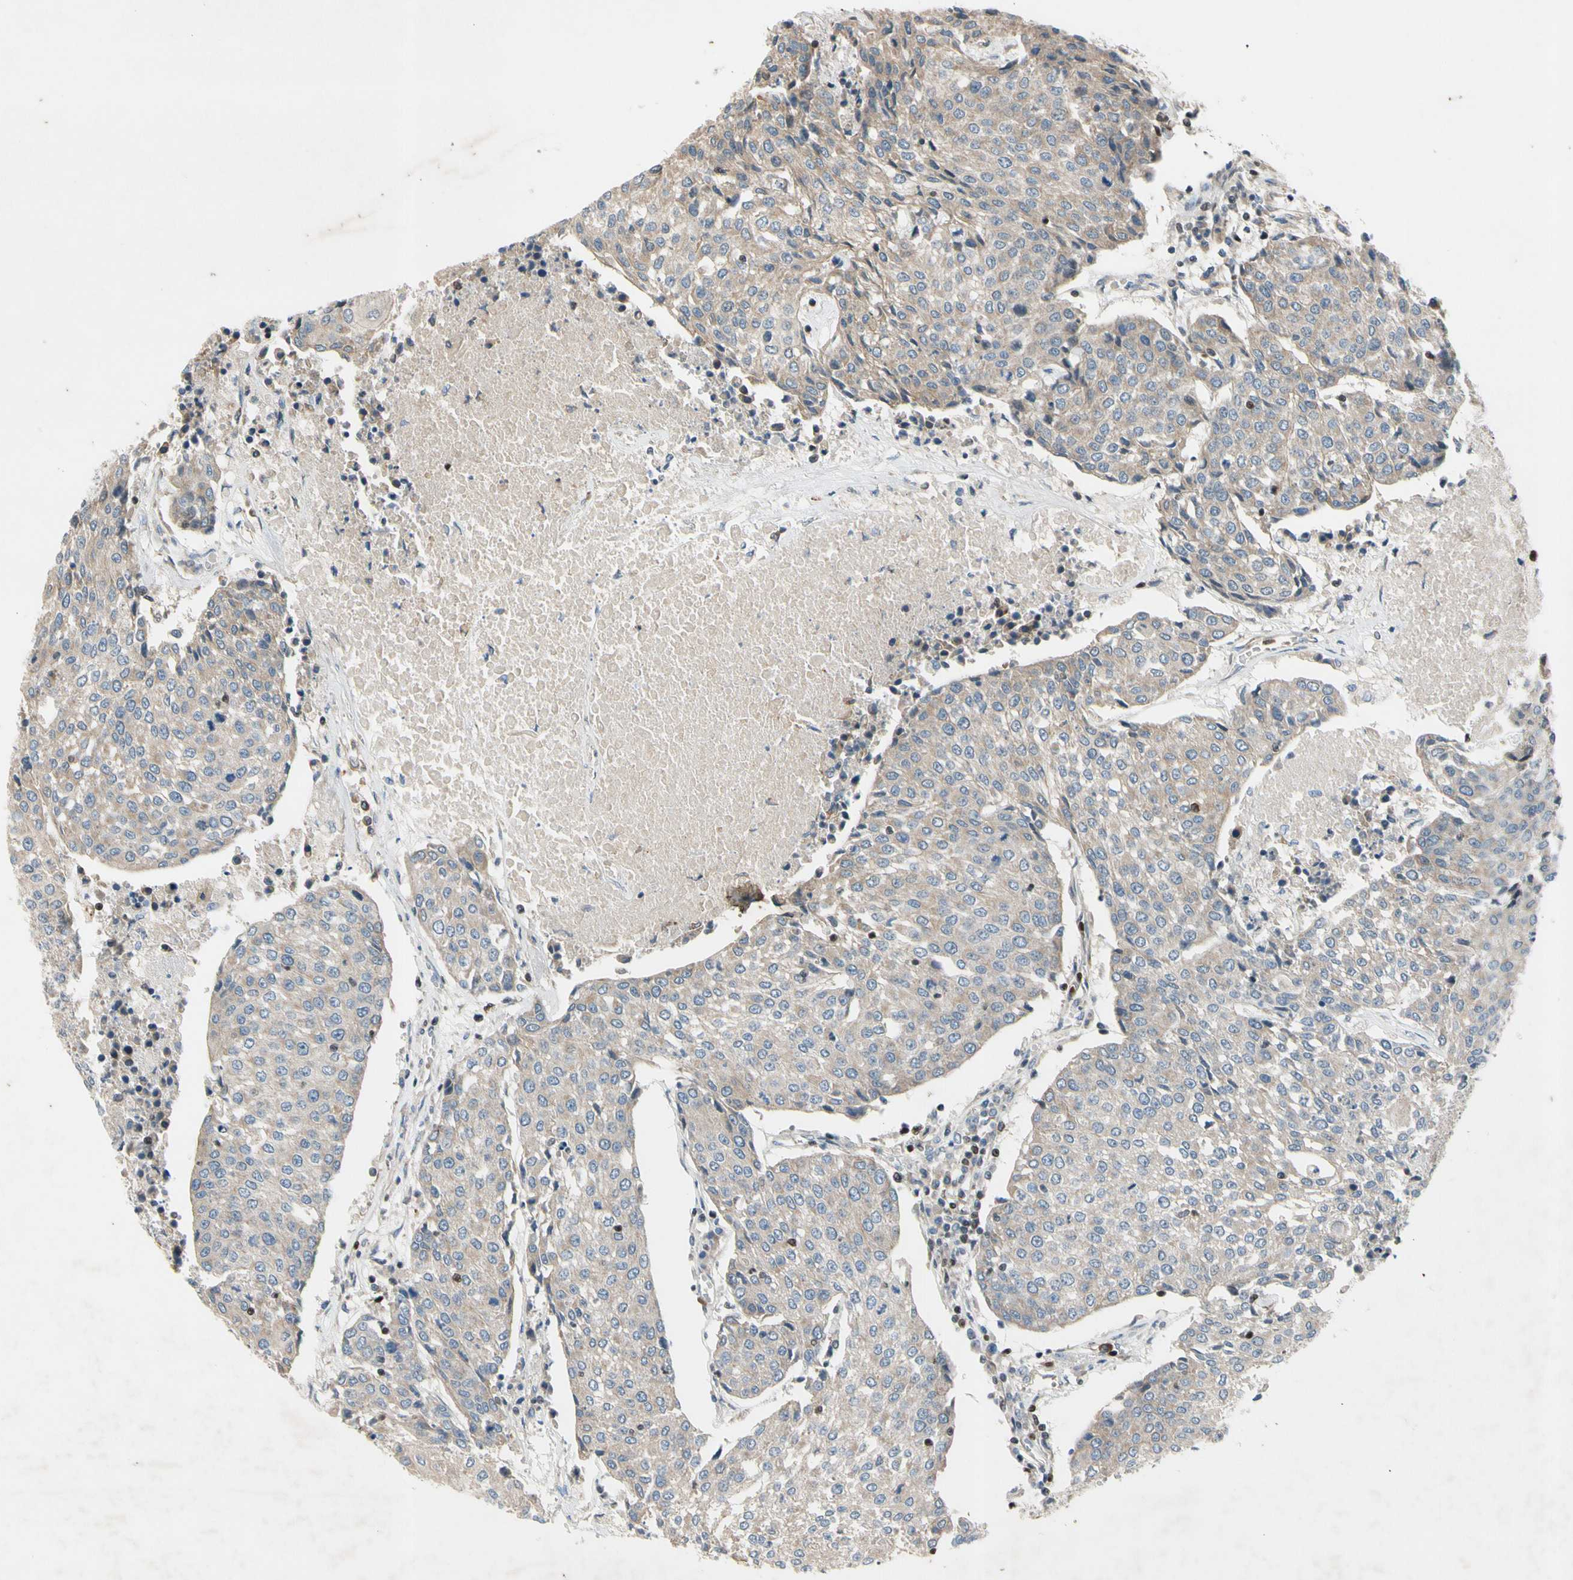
{"staining": {"intensity": "weak", "quantity": ">75%", "location": "cytoplasmic/membranous"}, "tissue": "urothelial cancer", "cell_type": "Tumor cells", "image_type": "cancer", "snomed": [{"axis": "morphology", "description": "Urothelial carcinoma, High grade"}, {"axis": "topography", "description": "Urinary bladder"}], "caption": "This photomicrograph shows high-grade urothelial carcinoma stained with immunohistochemistry to label a protein in brown. The cytoplasmic/membranous of tumor cells show weak positivity for the protein. Nuclei are counter-stained blue.", "gene": "TBX21", "patient": {"sex": "female", "age": 85}}